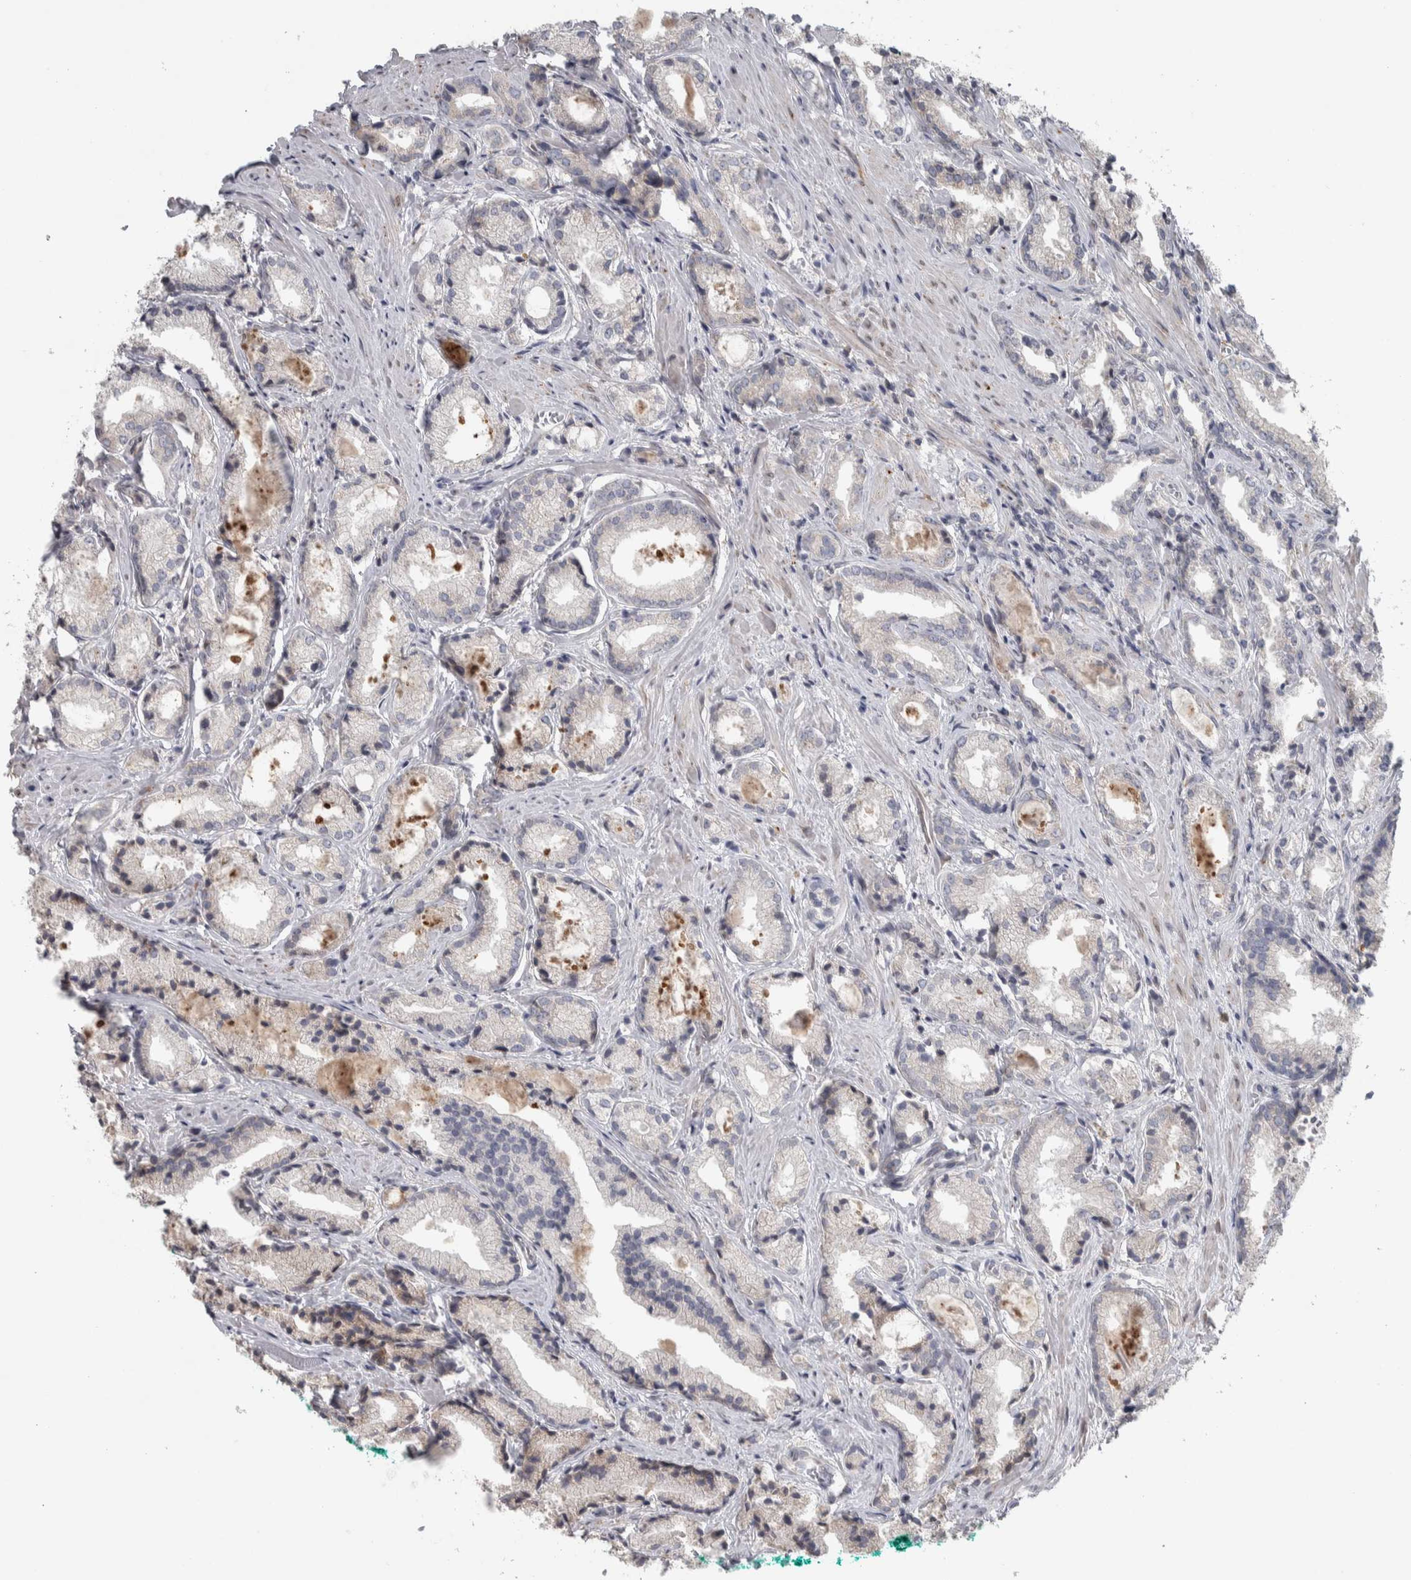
{"staining": {"intensity": "negative", "quantity": "none", "location": "none"}, "tissue": "prostate cancer", "cell_type": "Tumor cells", "image_type": "cancer", "snomed": [{"axis": "morphology", "description": "Adenocarcinoma, Low grade"}, {"axis": "topography", "description": "Prostate"}], "caption": "This is a image of IHC staining of prostate low-grade adenocarcinoma, which shows no staining in tumor cells.", "gene": "SIGMAR1", "patient": {"sex": "male", "age": 62}}